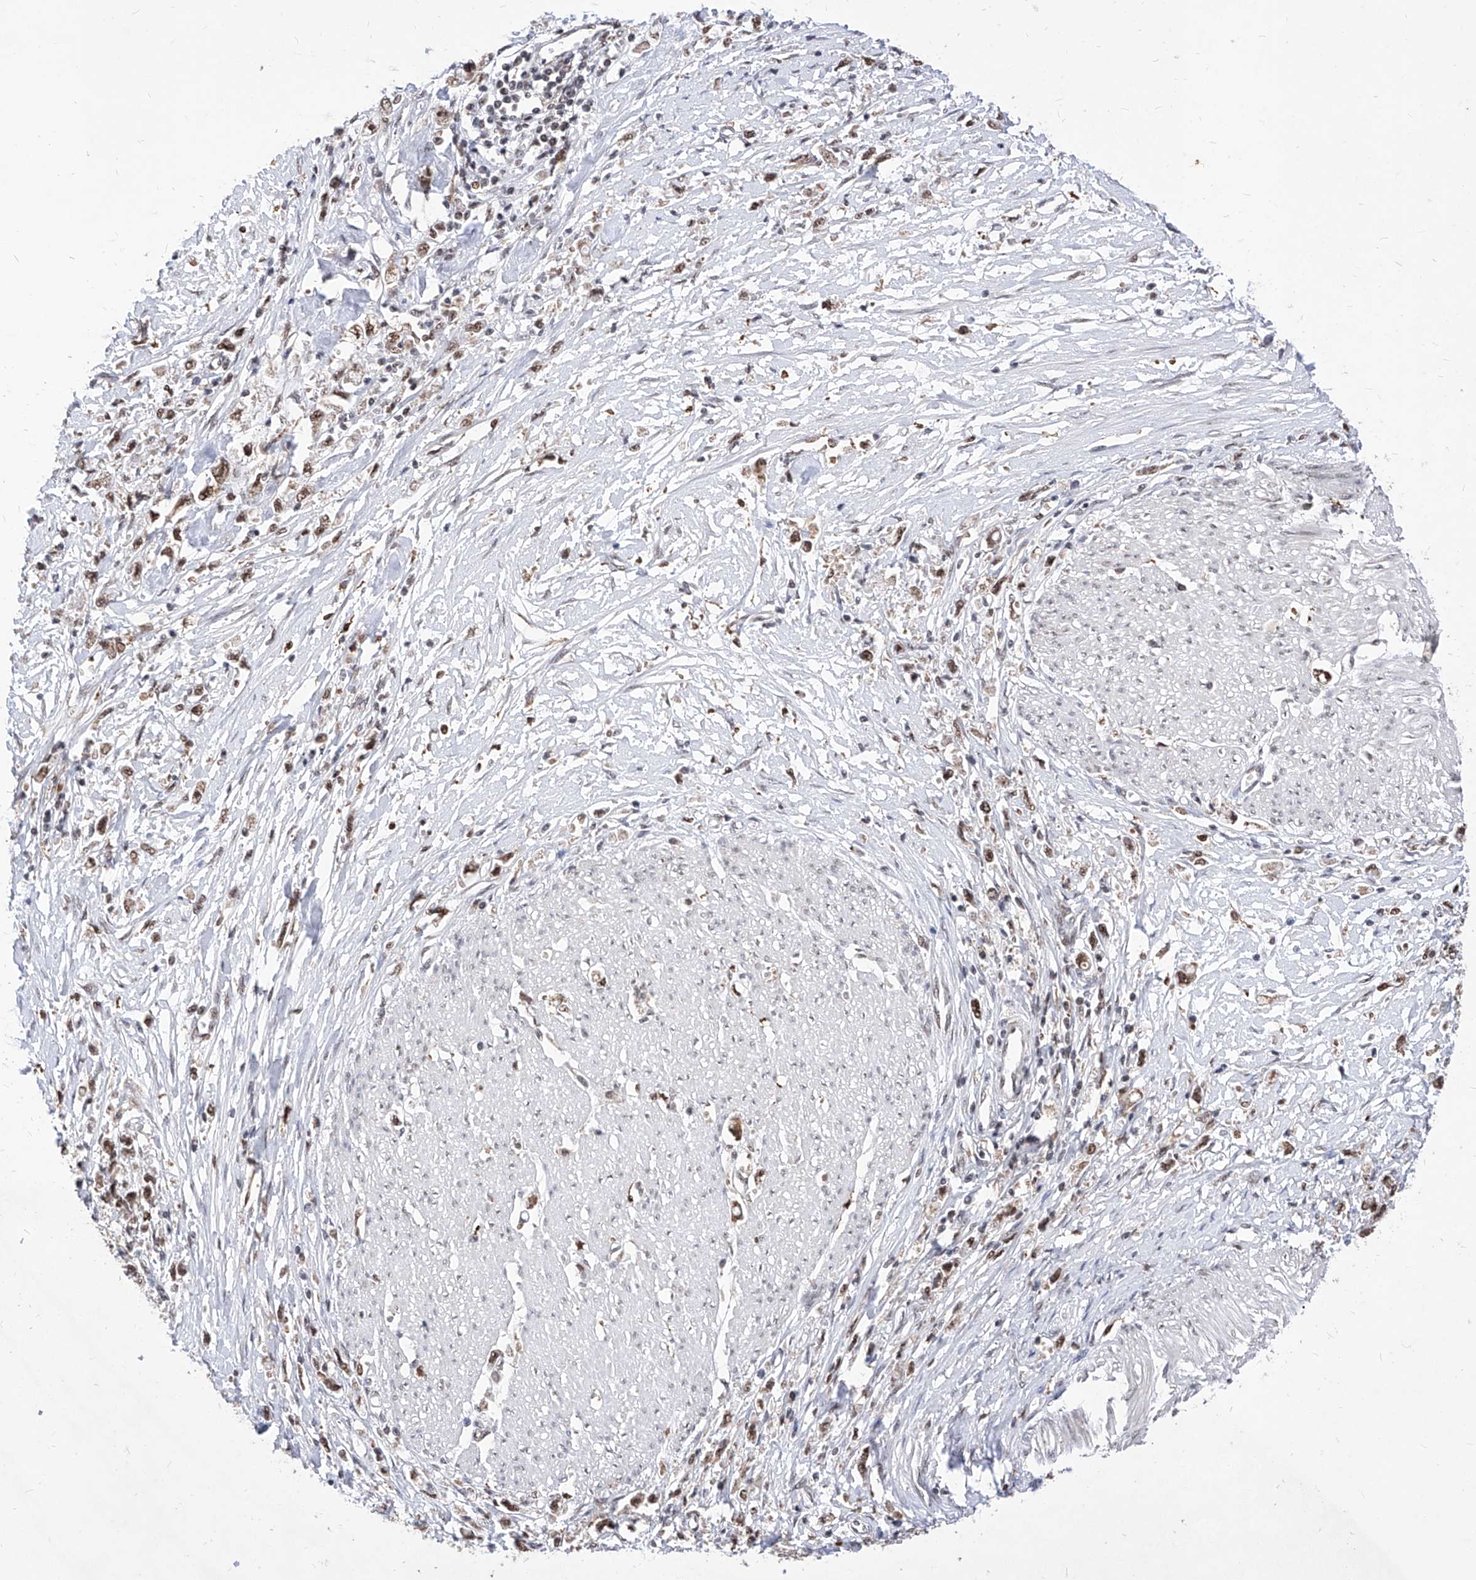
{"staining": {"intensity": "moderate", "quantity": ">75%", "location": "nuclear"}, "tissue": "stomach cancer", "cell_type": "Tumor cells", "image_type": "cancer", "snomed": [{"axis": "morphology", "description": "Adenocarcinoma, NOS"}, {"axis": "topography", "description": "Stomach"}], "caption": "A histopathology image of stomach cancer (adenocarcinoma) stained for a protein exhibits moderate nuclear brown staining in tumor cells.", "gene": "PHF5A", "patient": {"sex": "female", "age": 59}}